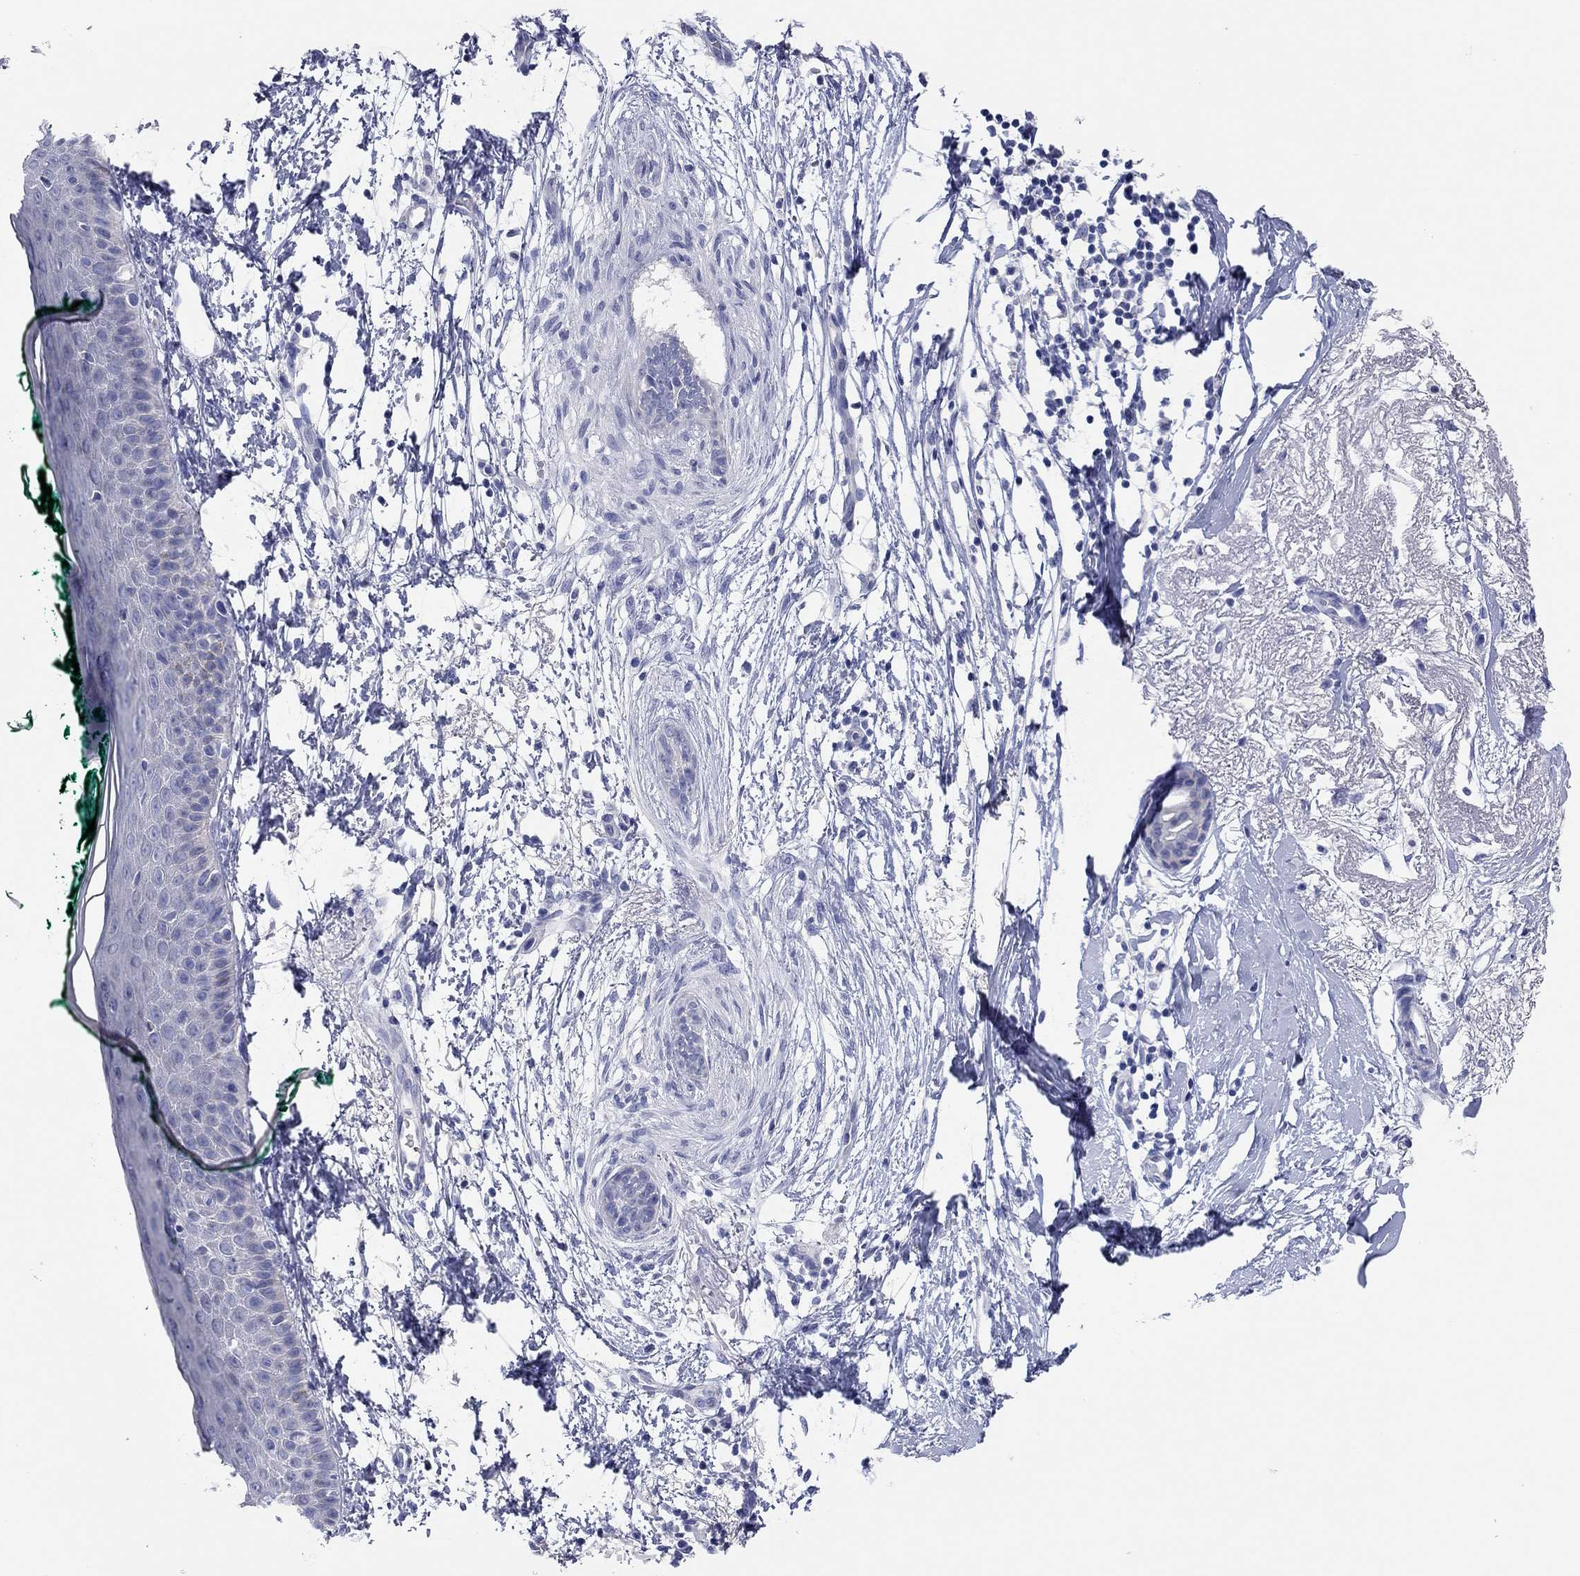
{"staining": {"intensity": "negative", "quantity": "none", "location": "none"}, "tissue": "skin cancer", "cell_type": "Tumor cells", "image_type": "cancer", "snomed": [{"axis": "morphology", "description": "Normal tissue, NOS"}, {"axis": "morphology", "description": "Basal cell carcinoma"}, {"axis": "topography", "description": "Skin"}], "caption": "This image is of basal cell carcinoma (skin) stained with immunohistochemistry (IHC) to label a protein in brown with the nuclei are counter-stained blue. There is no expression in tumor cells. Brightfield microscopy of IHC stained with DAB (3,3'-diaminobenzidine) (brown) and hematoxylin (blue), captured at high magnification.", "gene": "TMEM221", "patient": {"sex": "male", "age": 84}}